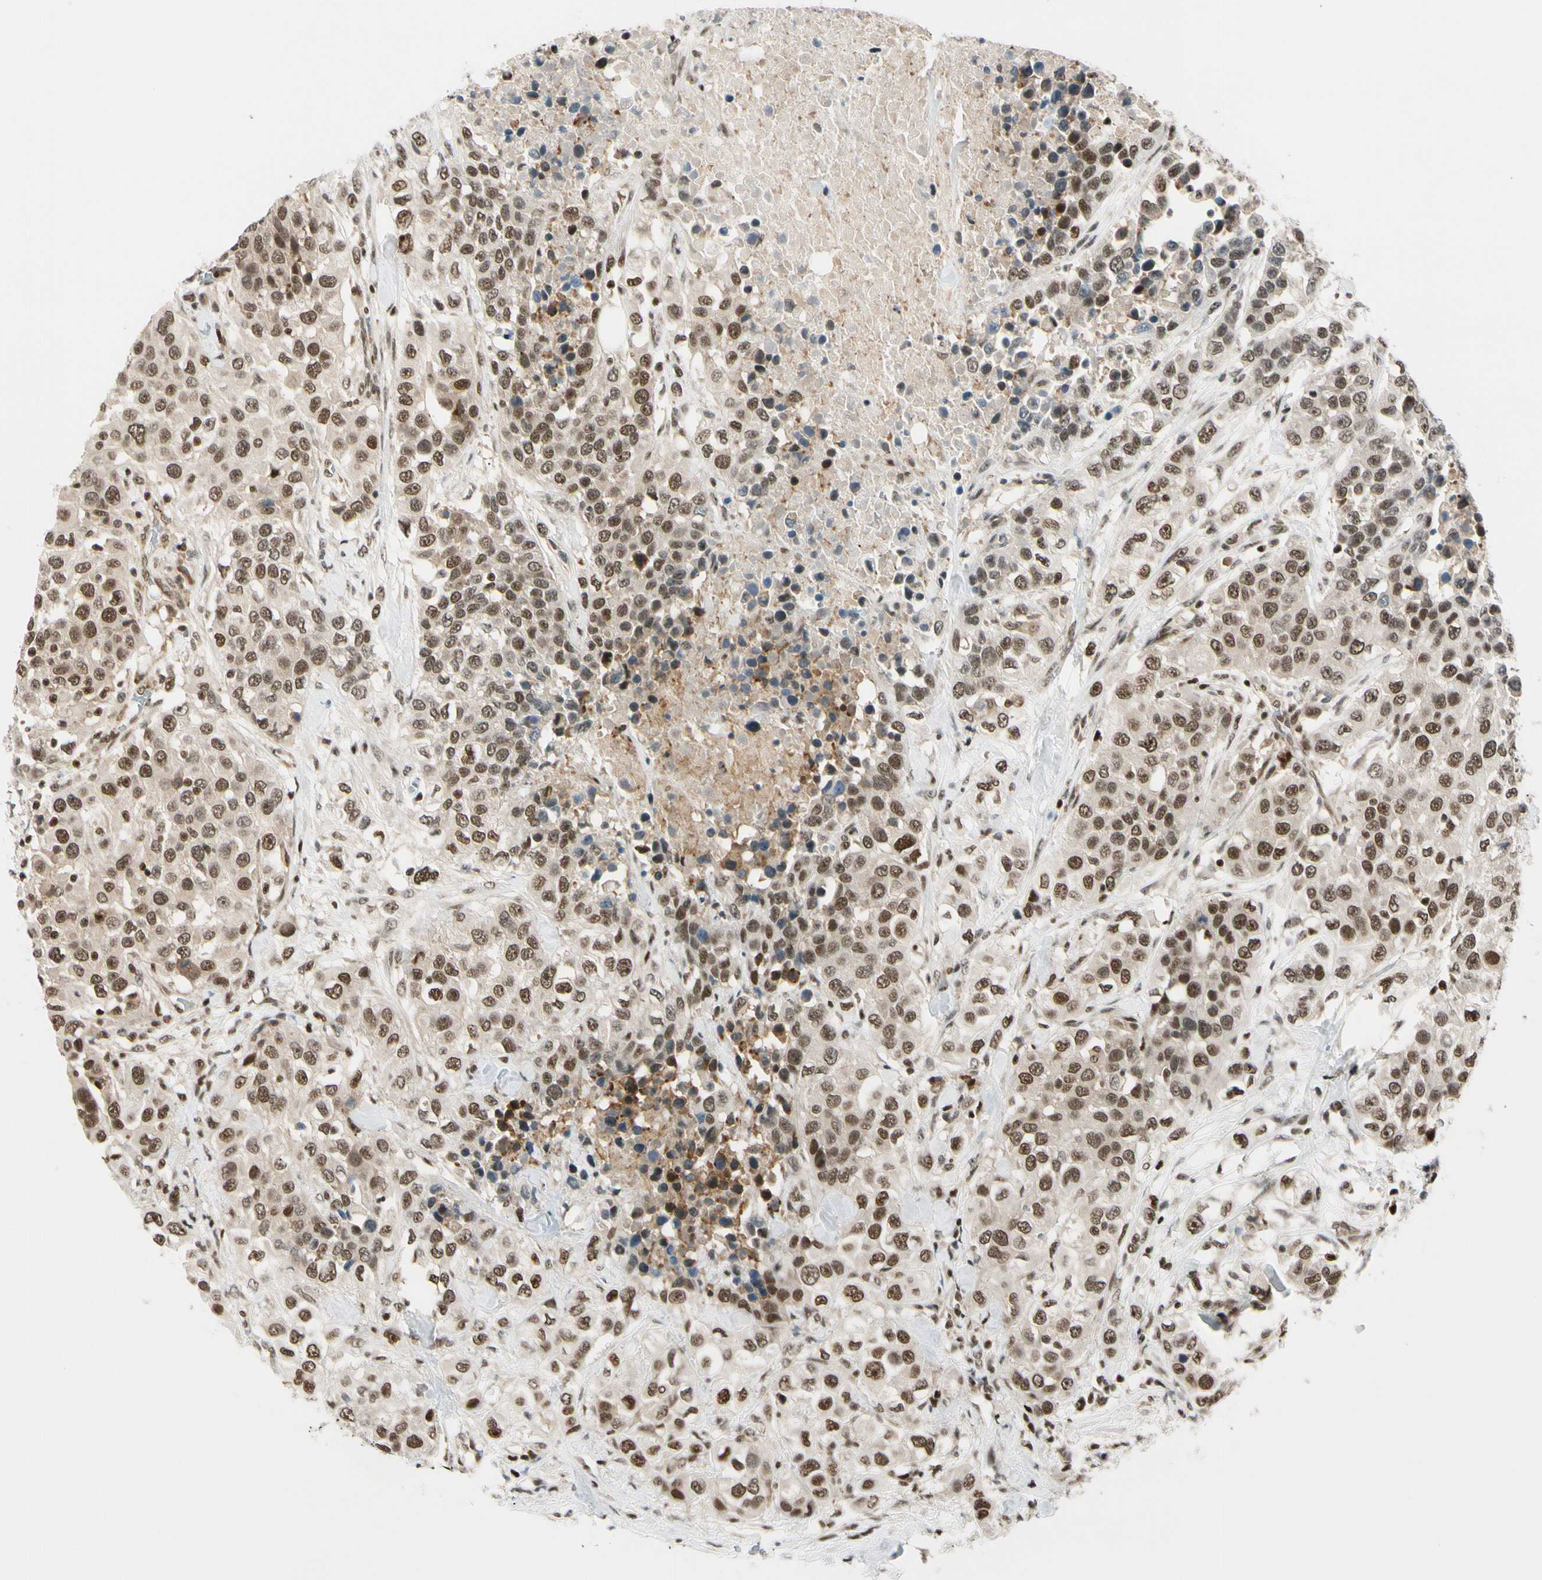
{"staining": {"intensity": "moderate", "quantity": ">75%", "location": "nuclear"}, "tissue": "urothelial cancer", "cell_type": "Tumor cells", "image_type": "cancer", "snomed": [{"axis": "morphology", "description": "Urothelial carcinoma, High grade"}, {"axis": "topography", "description": "Urinary bladder"}], "caption": "Urothelial cancer was stained to show a protein in brown. There is medium levels of moderate nuclear expression in approximately >75% of tumor cells.", "gene": "DAXX", "patient": {"sex": "female", "age": 80}}